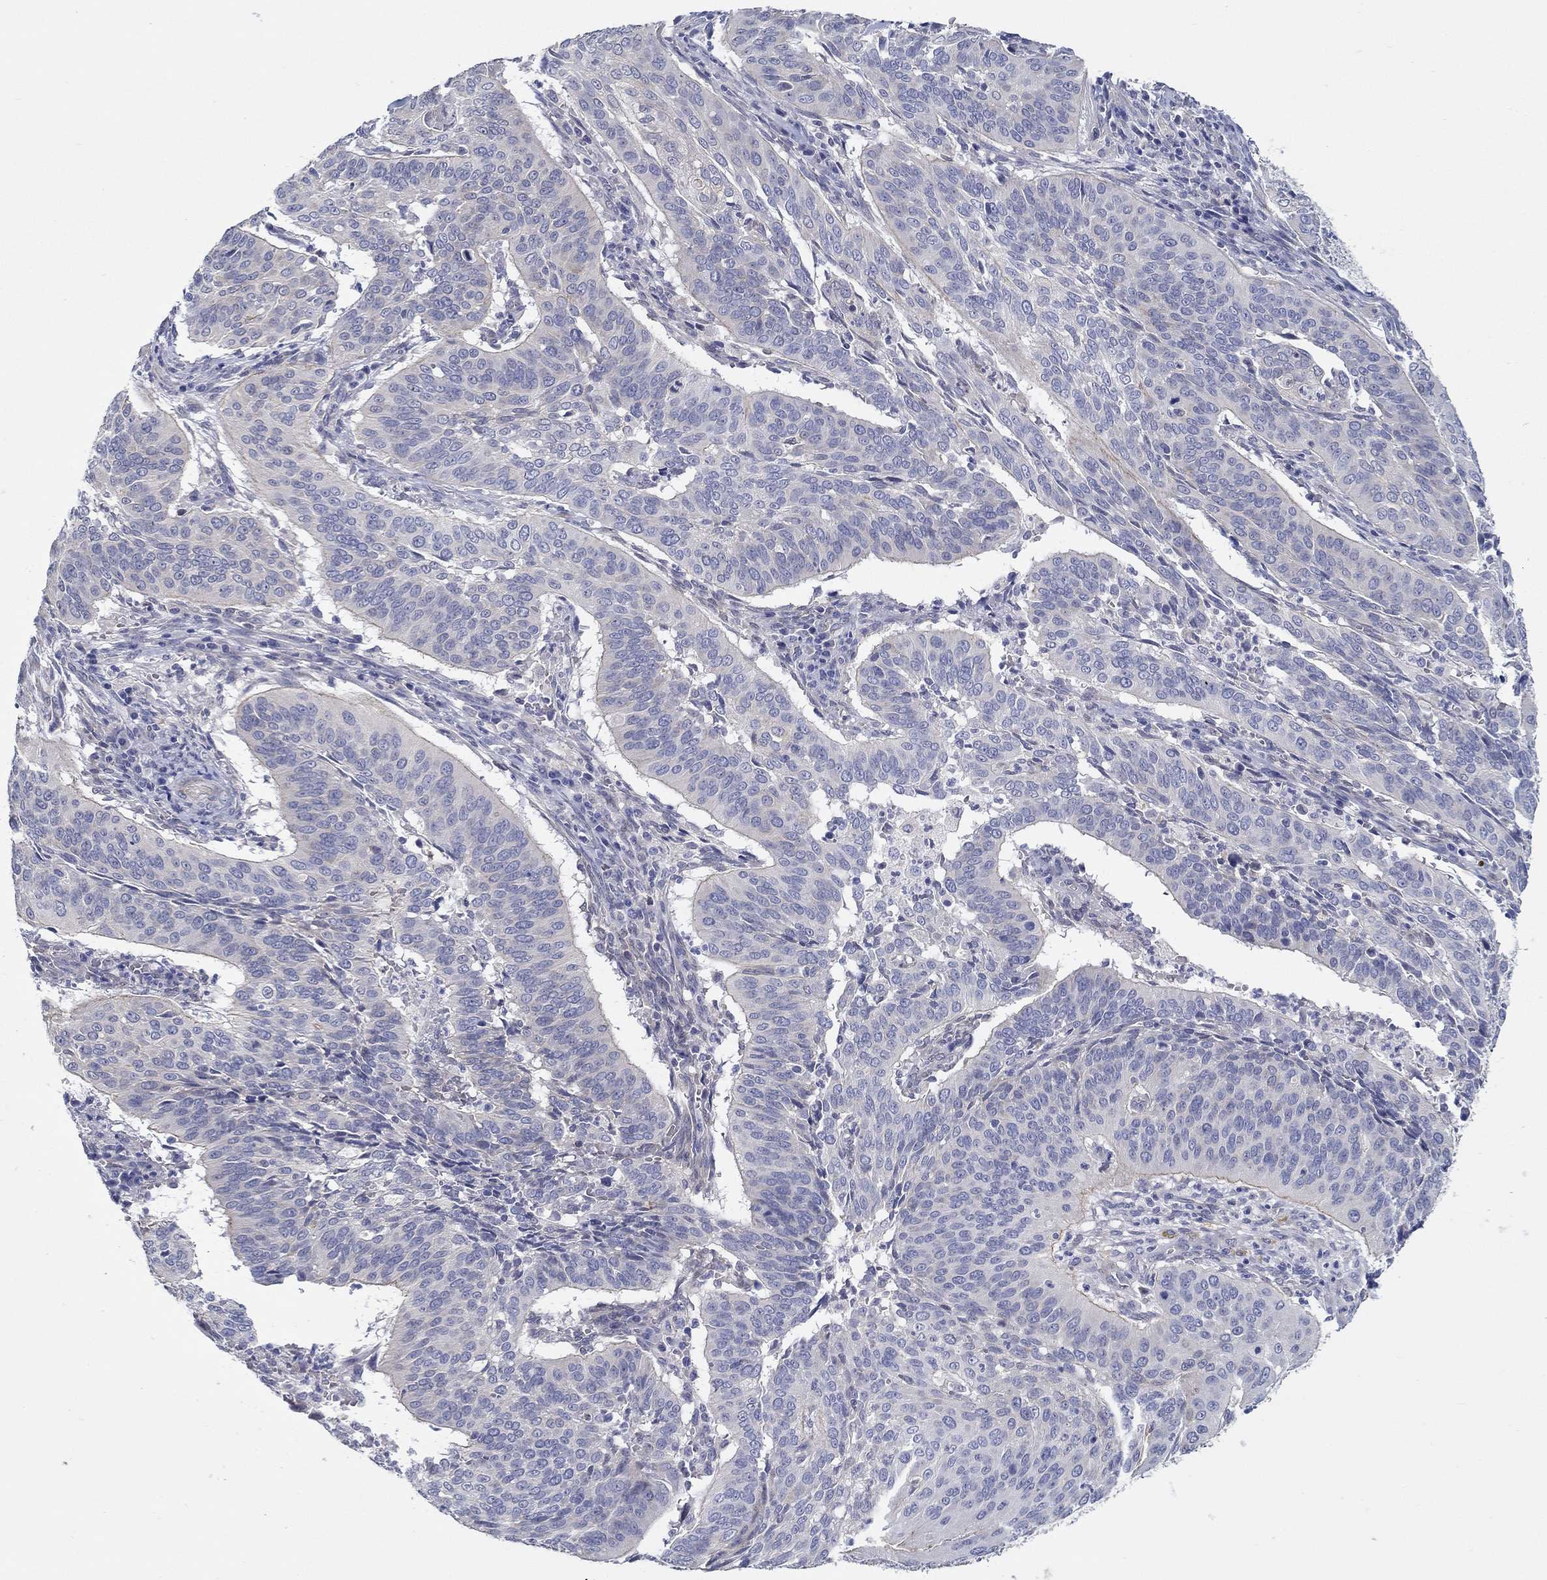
{"staining": {"intensity": "moderate", "quantity": "<25%", "location": "cytoplasmic/membranous"}, "tissue": "cervical cancer", "cell_type": "Tumor cells", "image_type": "cancer", "snomed": [{"axis": "morphology", "description": "Normal tissue, NOS"}, {"axis": "morphology", "description": "Squamous cell carcinoma, NOS"}, {"axis": "topography", "description": "Cervix"}], "caption": "Immunohistochemical staining of squamous cell carcinoma (cervical) shows moderate cytoplasmic/membranous protein expression in approximately <25% of tumor cells. The protein of interest is stained brown, and the nuclei are stained in blue (DAB IHC with brightfield microscopy, high magnification).", "gene": "ERMP1", "patient": {"sex": "female", "age": 39}}